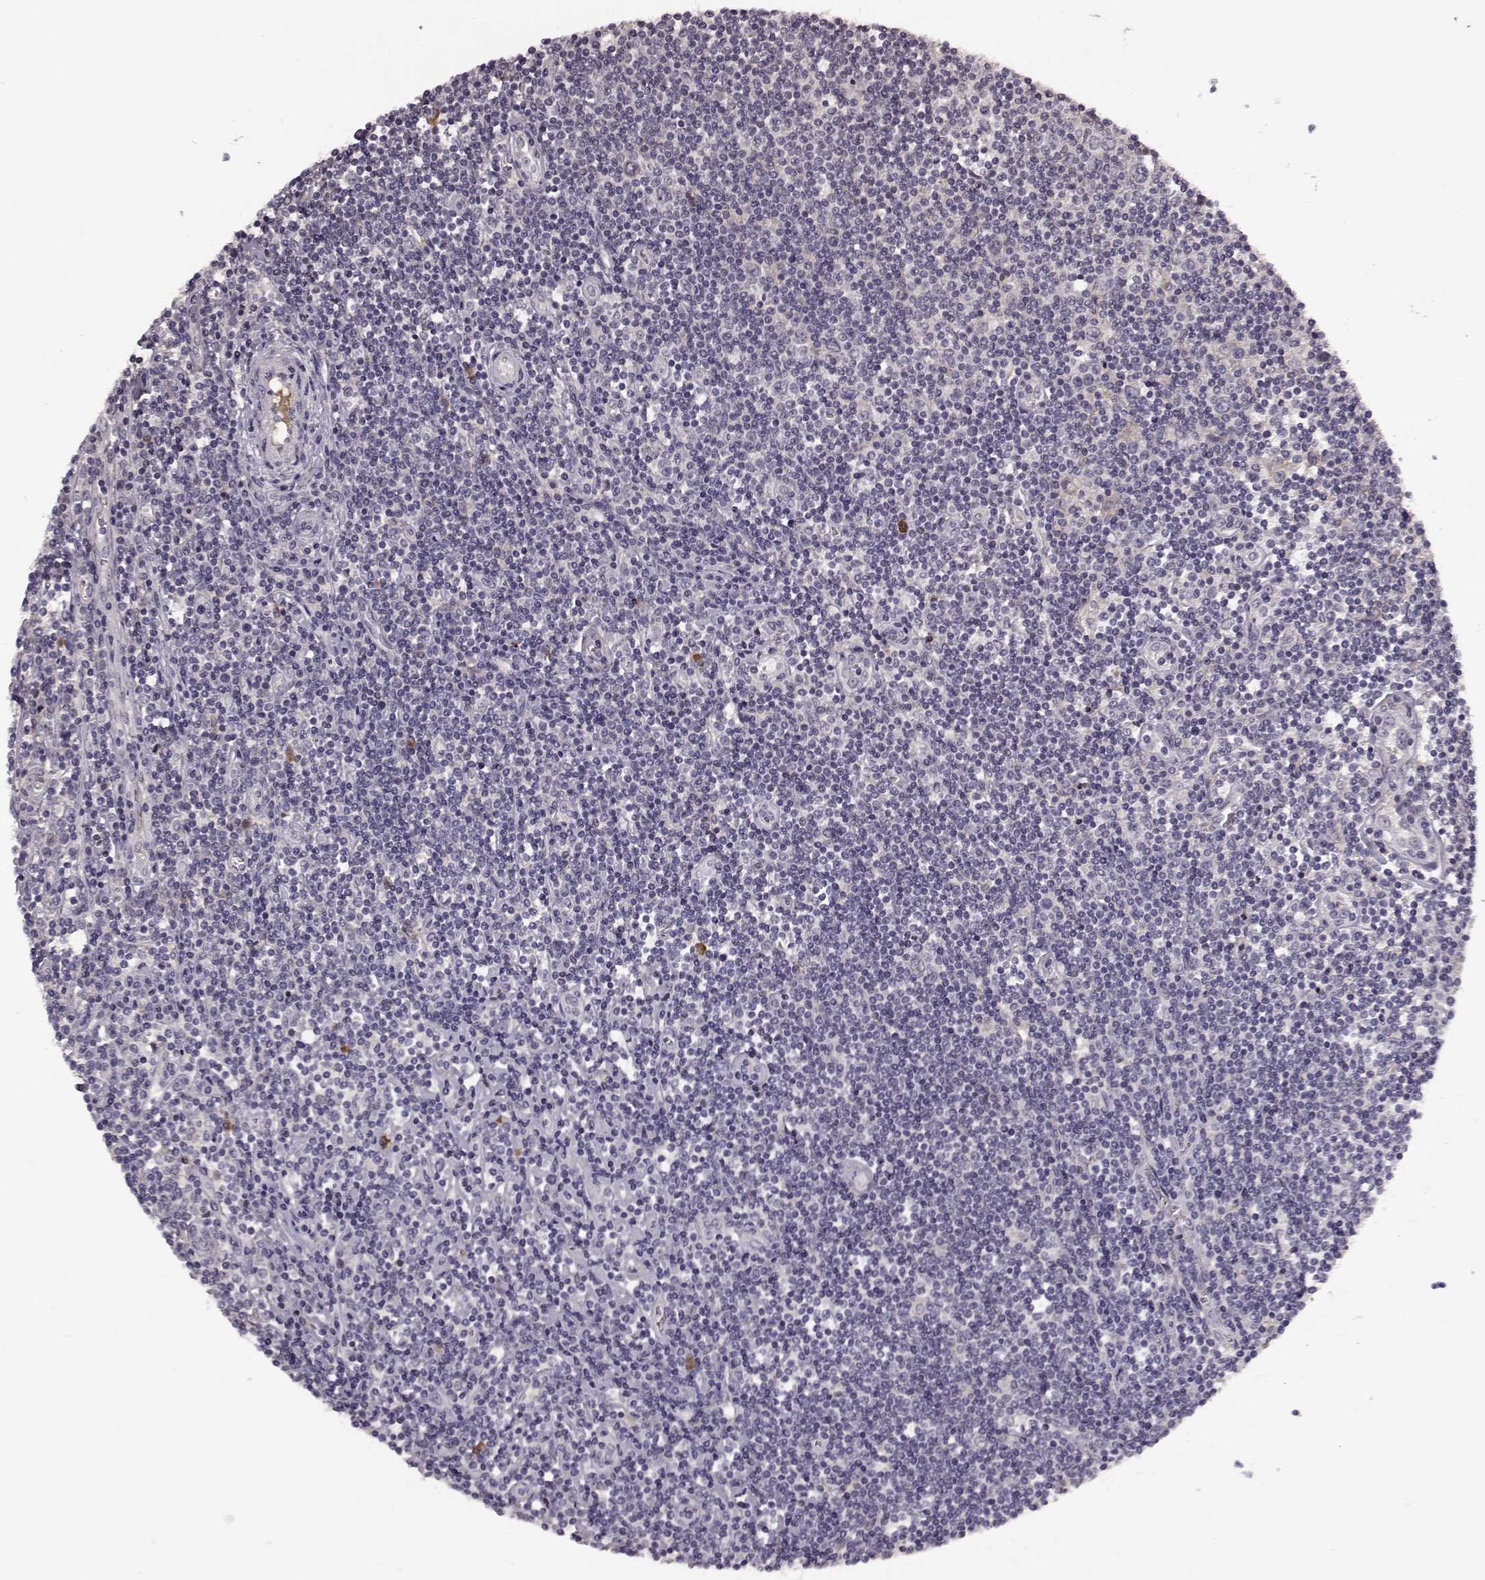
{"staining": {"intensity": "negative", "quantity": "none", "location": "none"}, "tissue": "lymphoma", "cell_type": "Tumor cells", "image_type": "cancer", "snomed": [{"axis": "morphology", "description": "Hodgkin's disease, NOS"}, {"axis": "topography", "description": "Lymph node"}], "caption": "IHC of Hodgkin's disease exhibits no positivity in tumor cells. (DAB IHC visualized using brightfield microscopy, high magnification).", "gene": "NRL", "patient": {"sex": "male", "age": 40}}